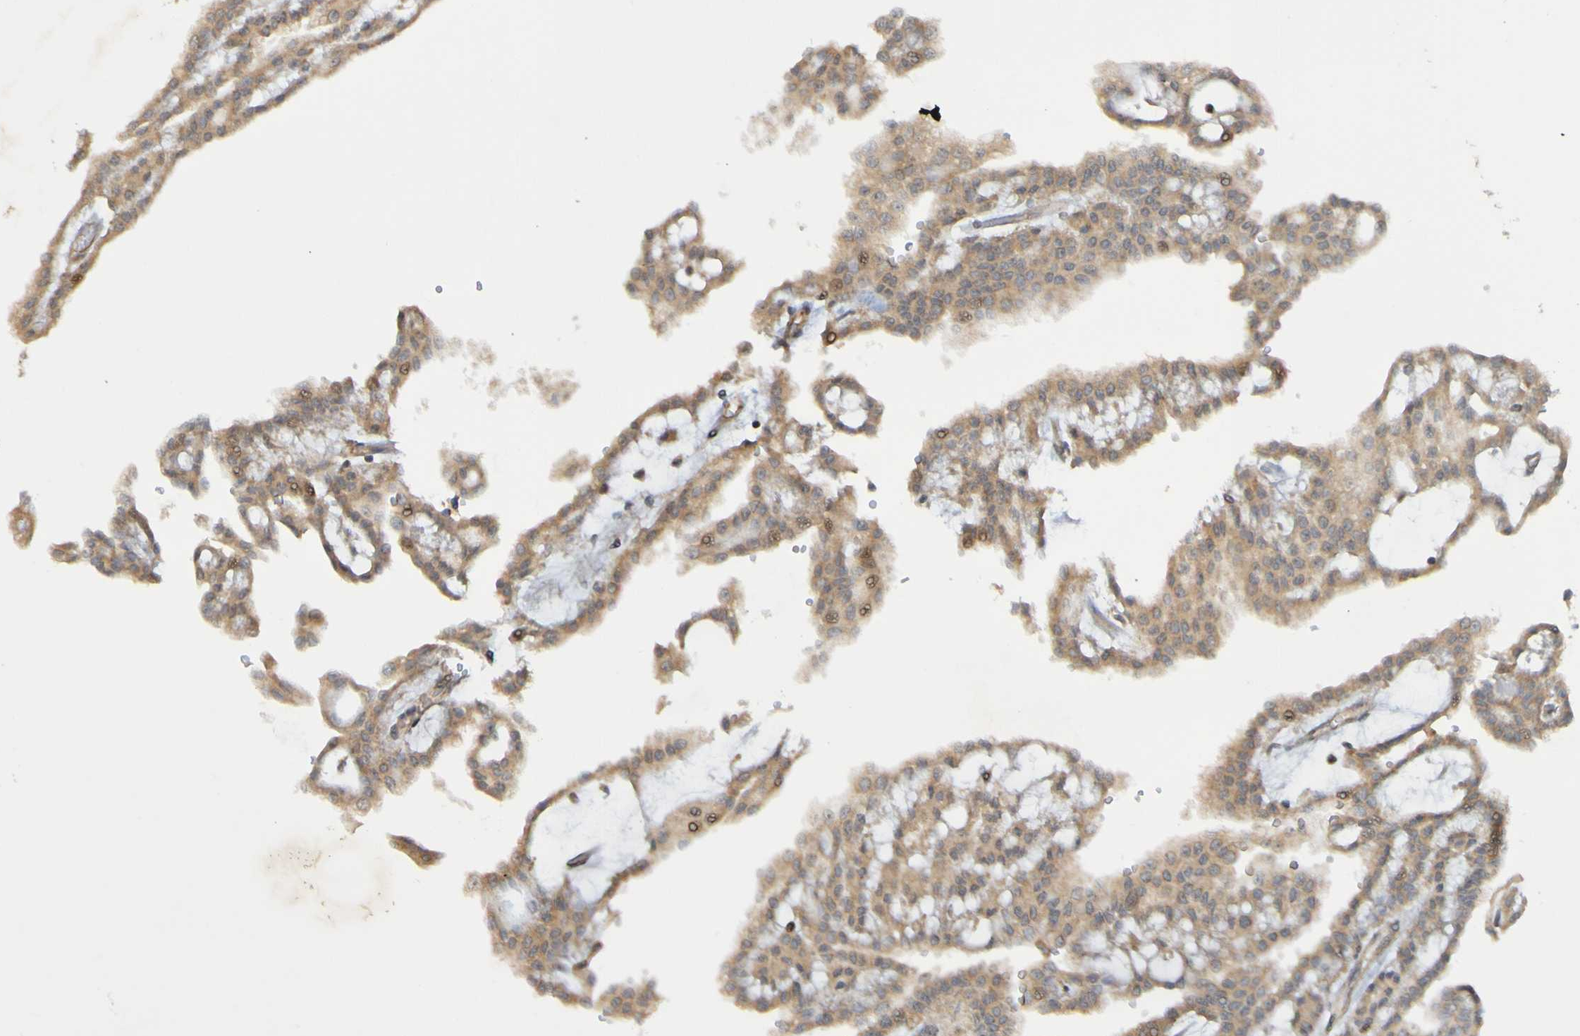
{"staining": {"intensity": "weak", "quantity": ">75%", "location": "cytoplasmic/membranous"}, "tissue": "renal cancer", "cell_type": "Tumor cells", "image_type": "cancer", "snomed": [{"axis": "morphology", "description": "Adenocarcinoma, NOS"}, {"axis": "topography", "description": "Kidney"}], "caption": "Immunohistochemical staining of renal cancer shows low levels of weak cytoplasmic/membranous staining in approximately >75% of tumor cells.", "gene": "TMBIM1", "patient": {"sex": "male", "age": 63}}